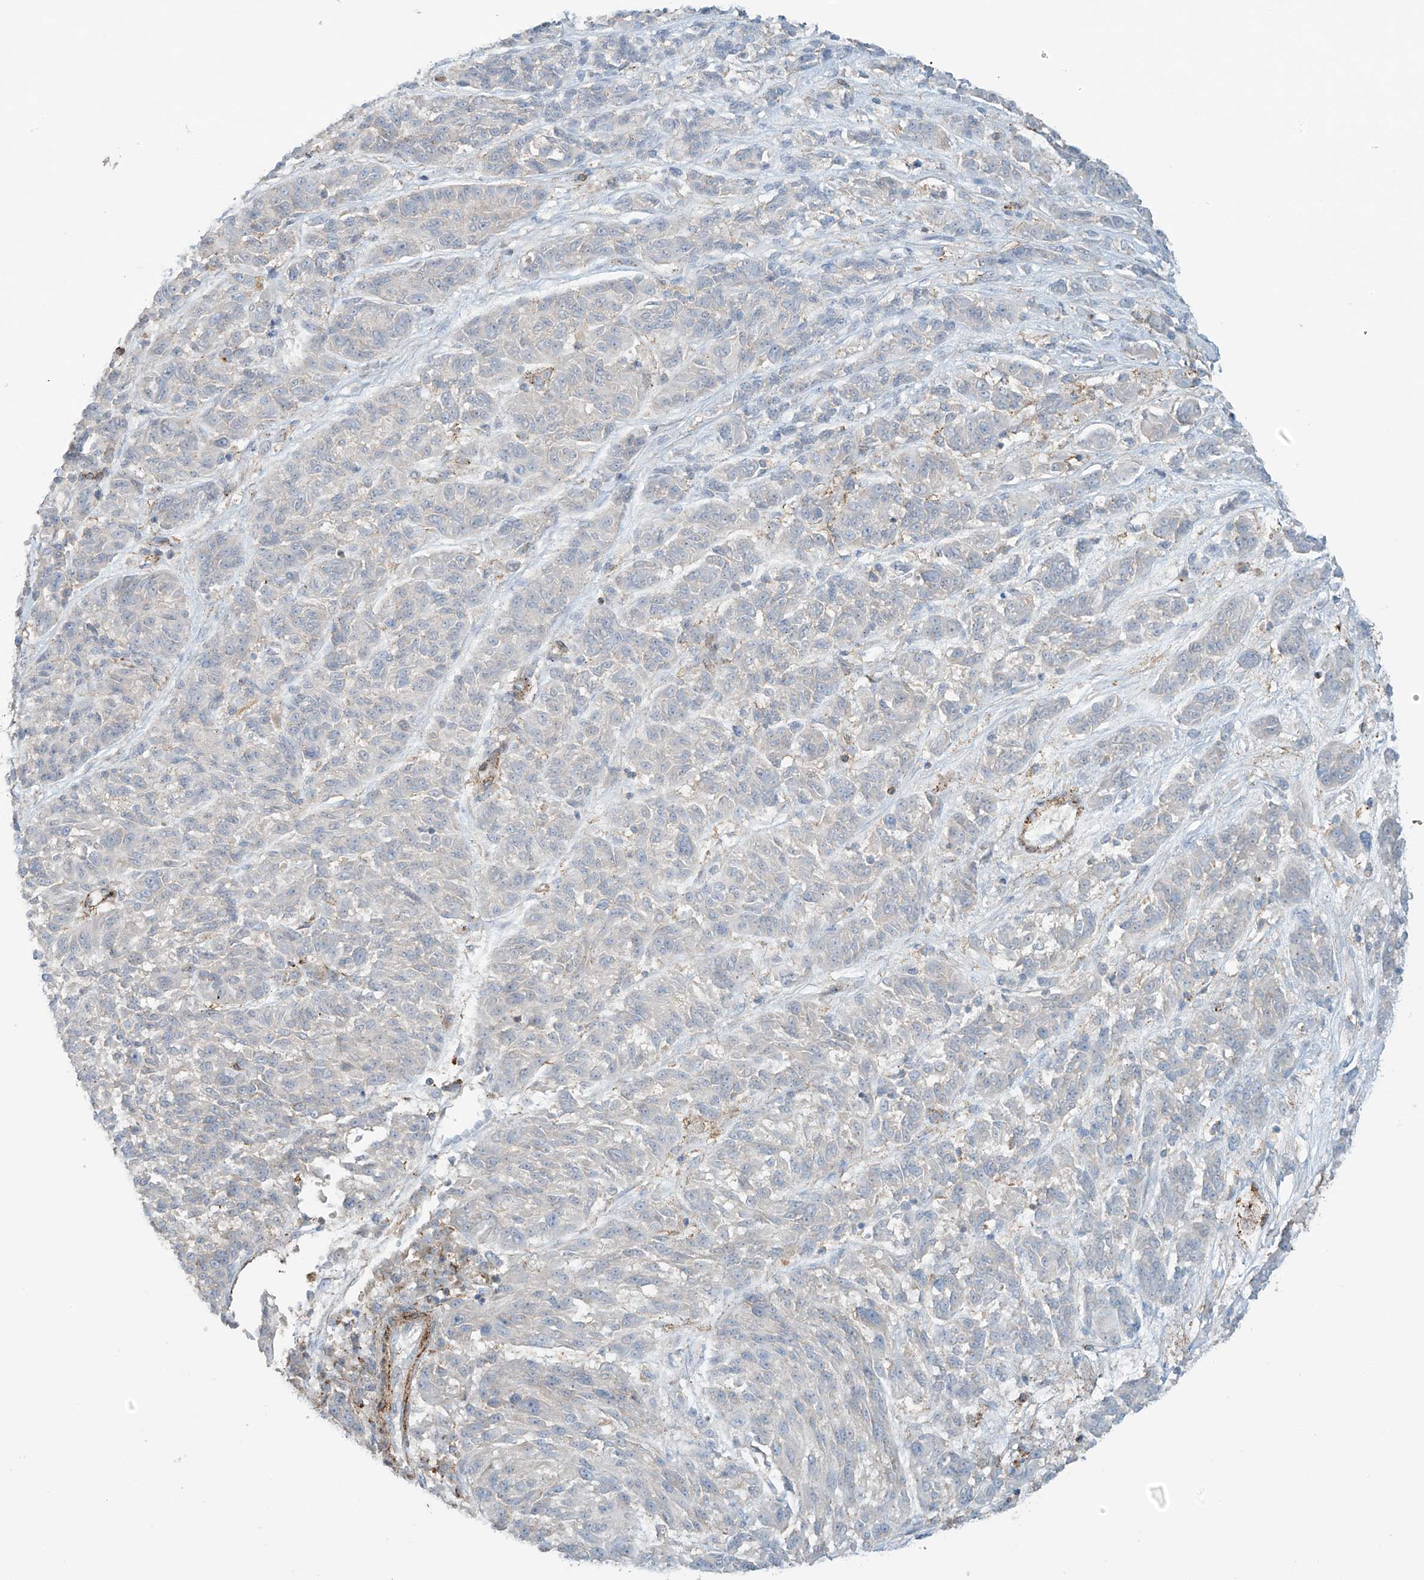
{"staining": {"intensity": "negative", "quantity": "none", "location": "none"}, "tissue": "melanoma", "cell_type": "Tumor cells", "image_type": "cancer", "snomed": [{"axis": "morphology", "description": "Malignant melanoma, NOS"}, {"axis": "topography", "description": "Skin"}], "caption": "The IHC image has no significant staining in tumor cells of malignant melanoma tissue. (DAB (3,3'-diaminobenzidine) IHC visualized using brightfield microscopy, high magnification).", "gene": "SLC9A2", "patient": {"sex": "male", "age": 53}}